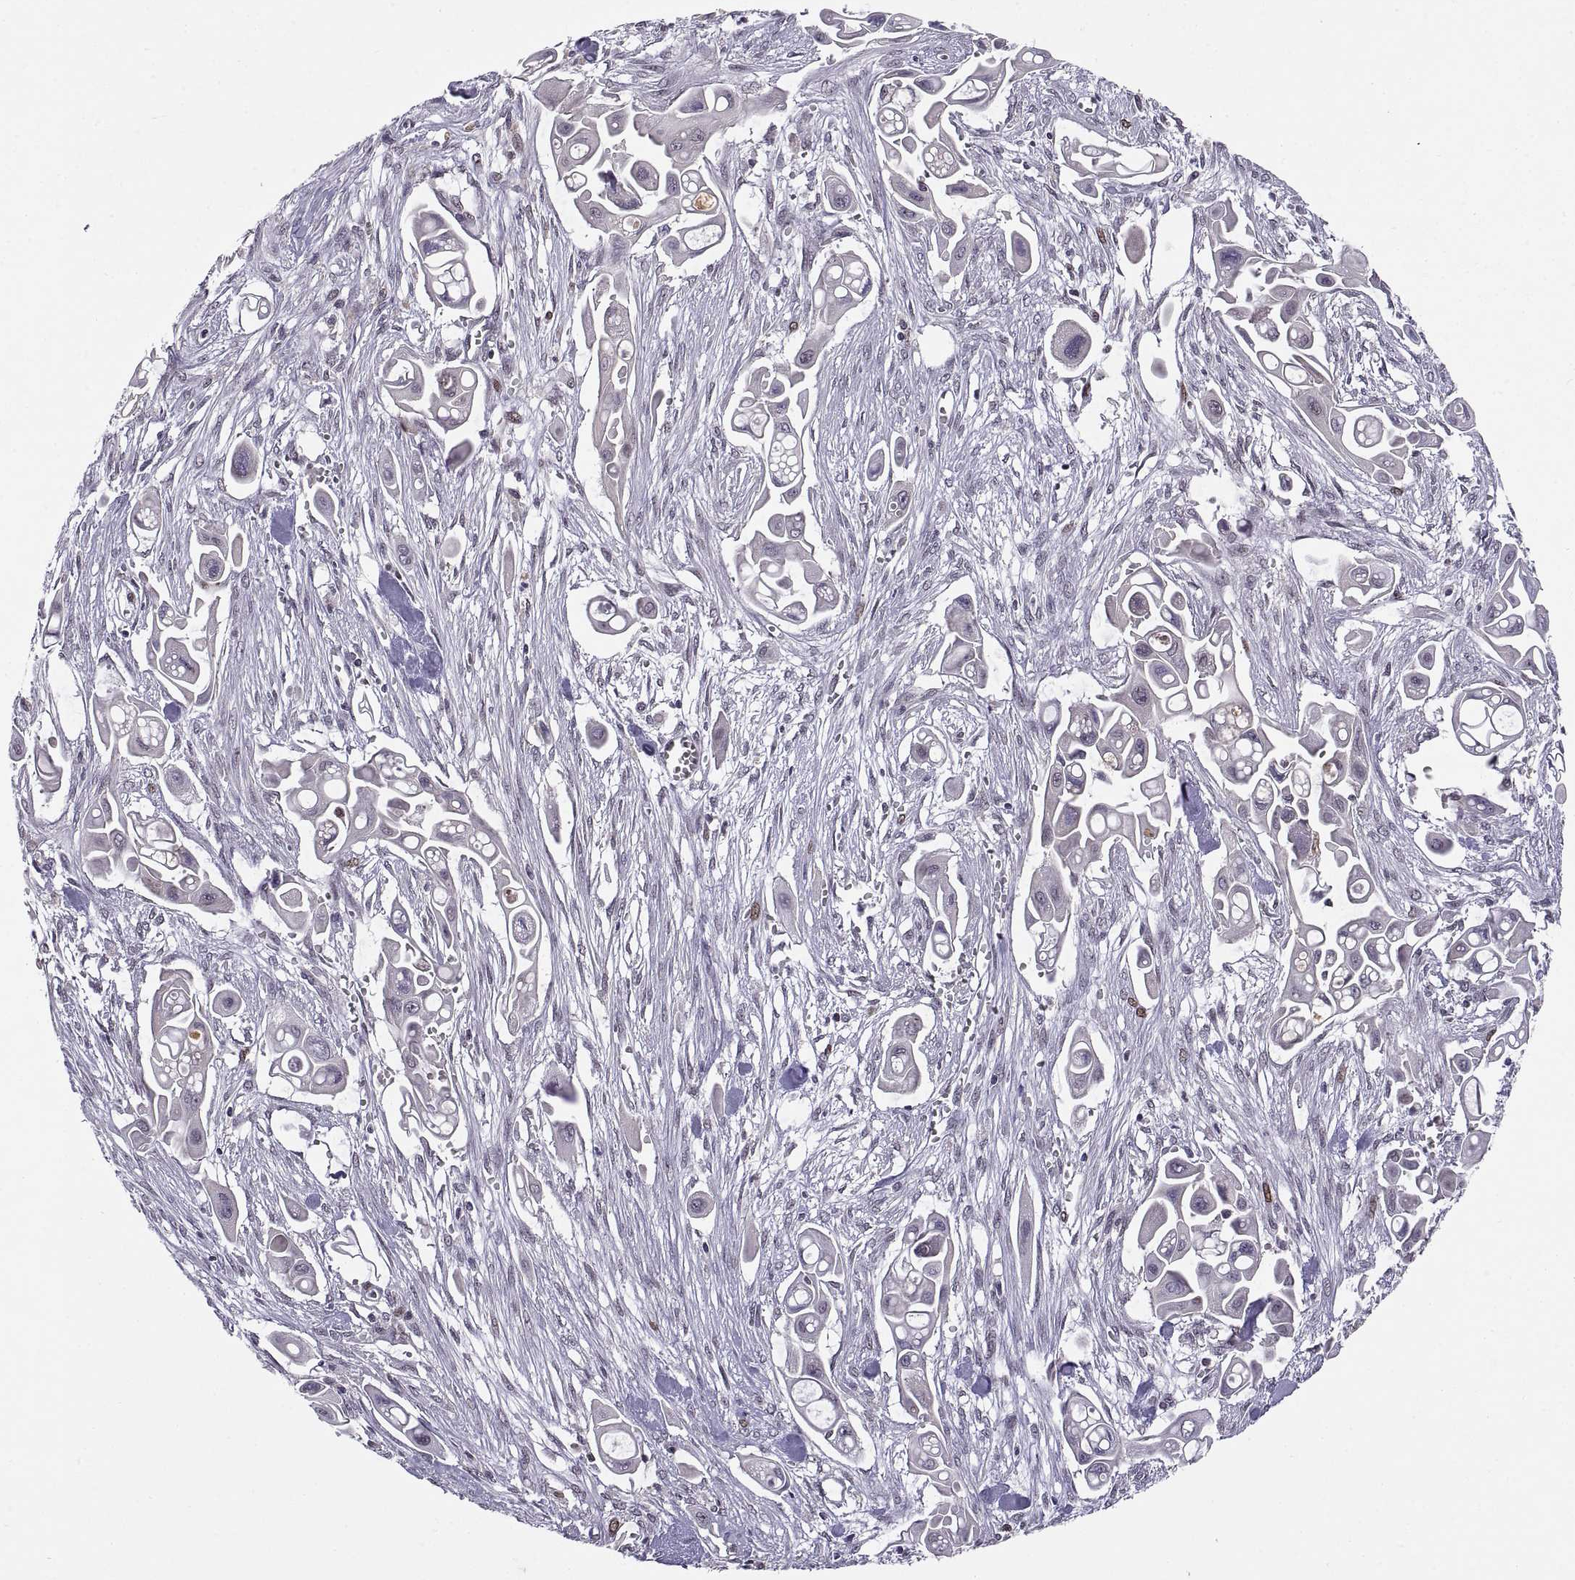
{"staining": {"intensity": "negative", "quantity": "none", "location": "none"}, "tissue": "pancreatic cancer", "cell_type": "Tumor cells", "image_type": "cancer", "snomed": [{"axis": "morphology", "description": "Adenocarcinoma, NOS"}, {"axis": "topography", "description": "Pancreas"}], "caption": "Human adenocarcinoma (pancreatic) stained for a protein using immunohistochemistry demonstrates no positivity in tumor cells.", "gene": "CHFR", "patient": {"sex": "male", "age": 50}}